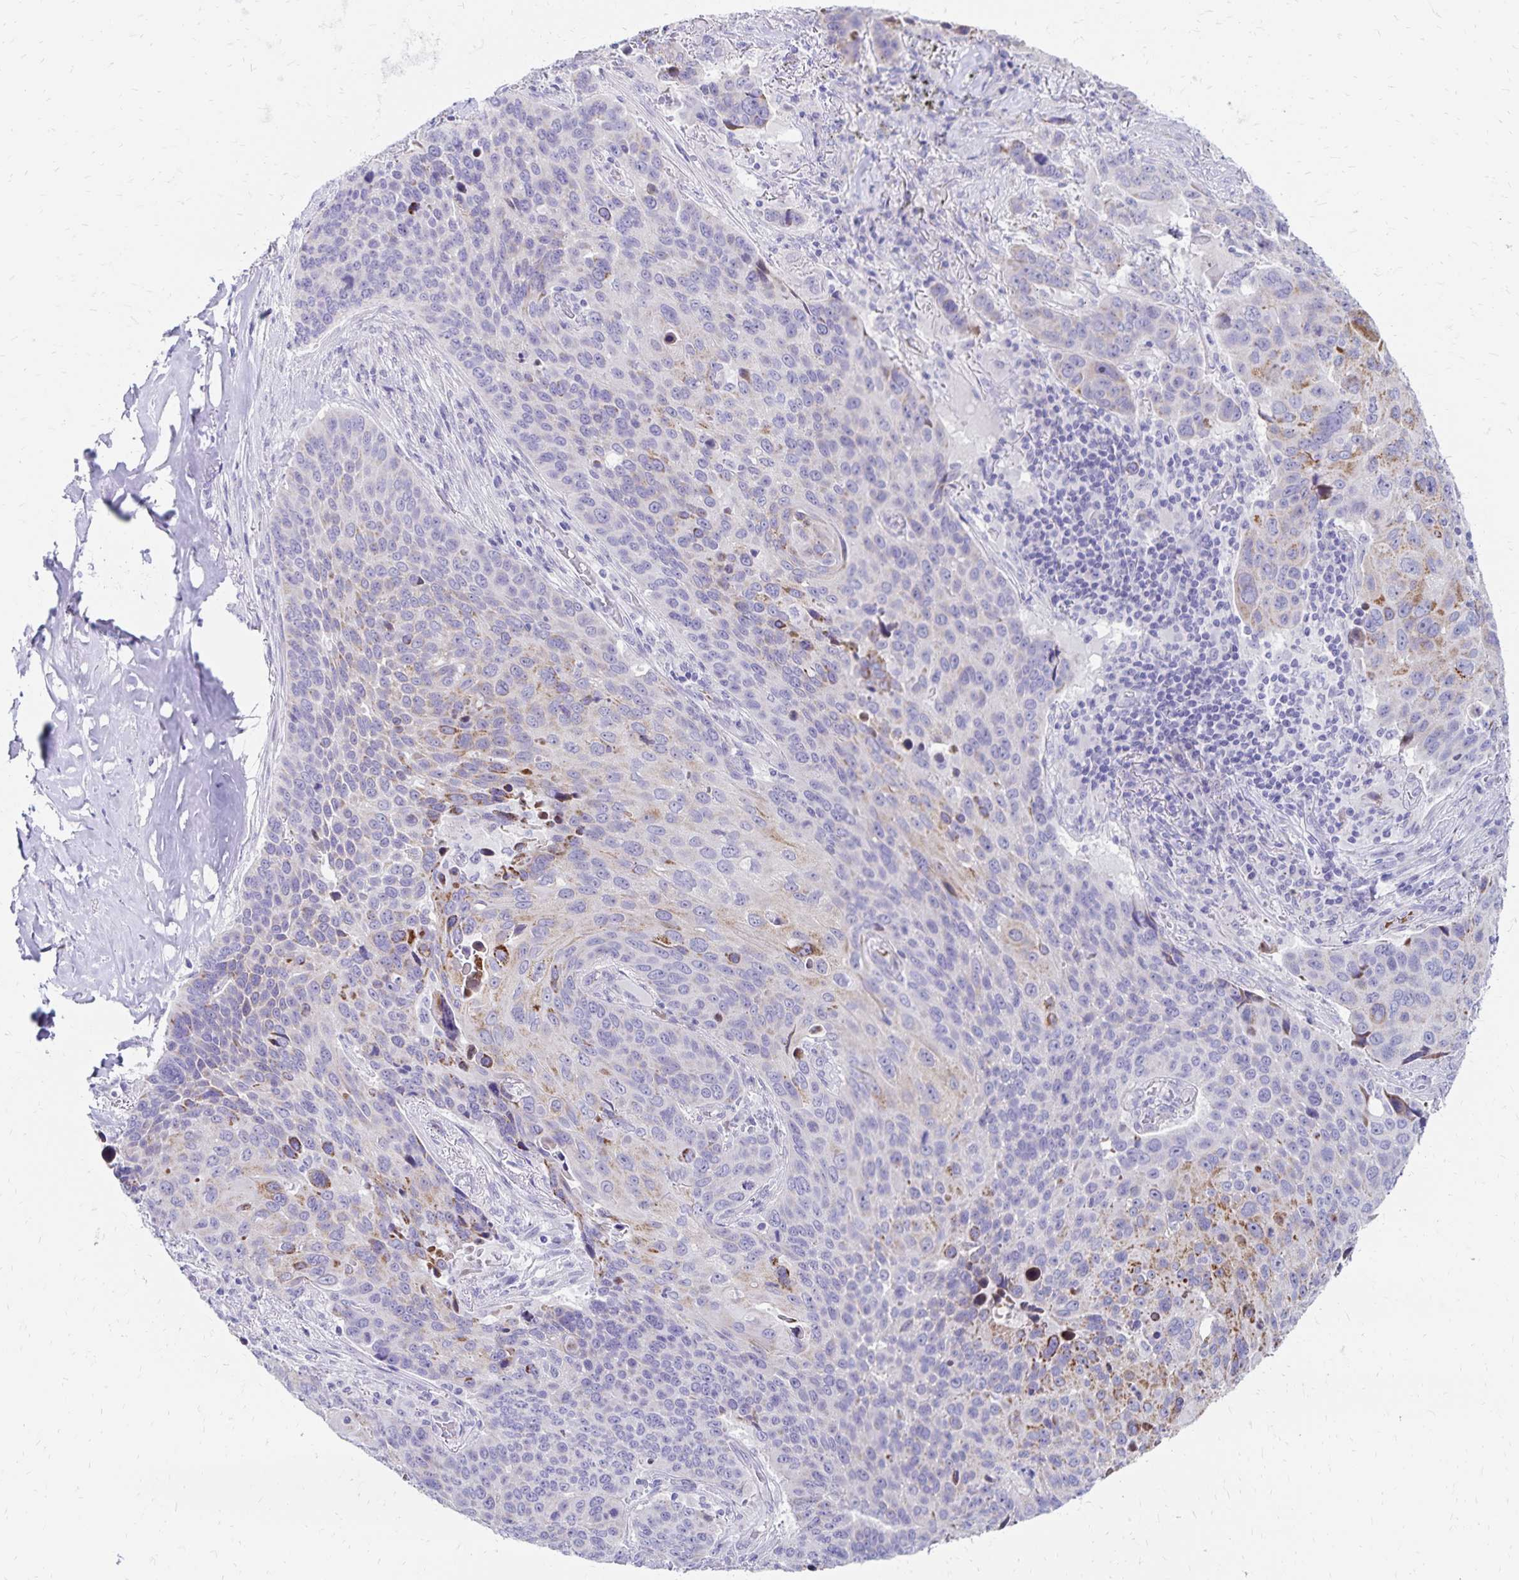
{"staining": {"intensity": "weak", "quantity": "<25%", "location": "cytoplasmic/membranous"}, "tissue": "lung cancer", "cell_type": "Tumor cells", "image_type": "cancer", "snomed": [{"axis": "morphology", "description": "Squamous cell carcinoma, NOS"}, {"axis": "topography", "description": "Lung"}], "caption": "This is a histopathology image of immunohistochemistry staining of lung cancer, which shows no staining in tumor cells.", "gene": "NECAP1", "patient": {"sex": "male", "age": 68}}